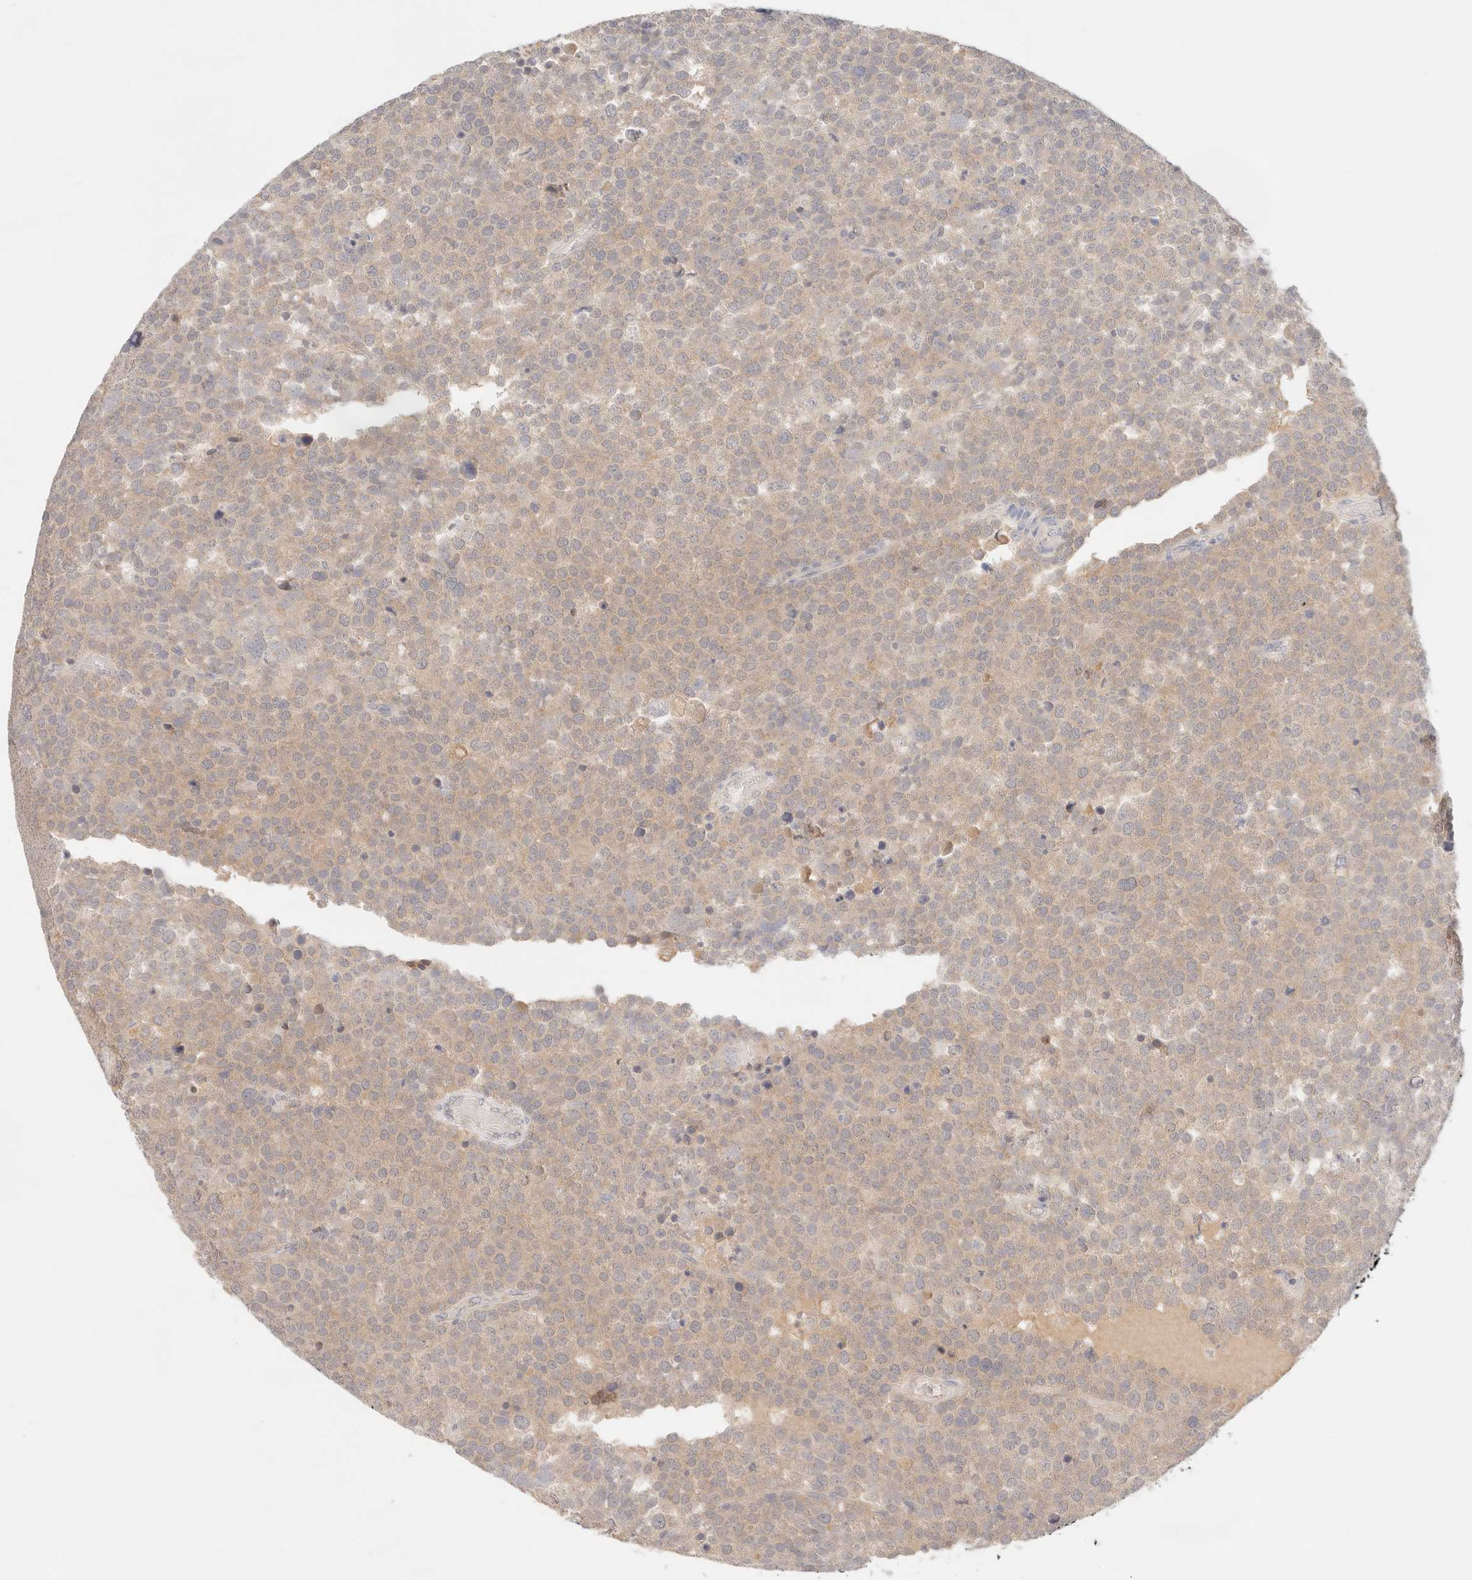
{"staining": {"intensity": "weak", "quantity": ">75%", "location": "cytoplasmic/membranous"}, "tissue": "testis cancer", "cell_type": "Tumor cells", "image_type": "cancer", "snomed": [{"axis": "morphology", "description": "Seminoma, NOS"}, {"axis": "topography", "description": "Testis"}], "caption": "Protein staining exhibits weak cytoplasmic/membranous staining in about >75% of tumor cells in seminoma (testis). The staining was performed using DAB (3,3'-diaminobenzidine) to visualize the protein expression in brown, while the nuclei were stained in blue with hematoxylin (Magnification: 20x).", "gene": "SPHK1", "patient": {"sex": "male", "age": 71}}